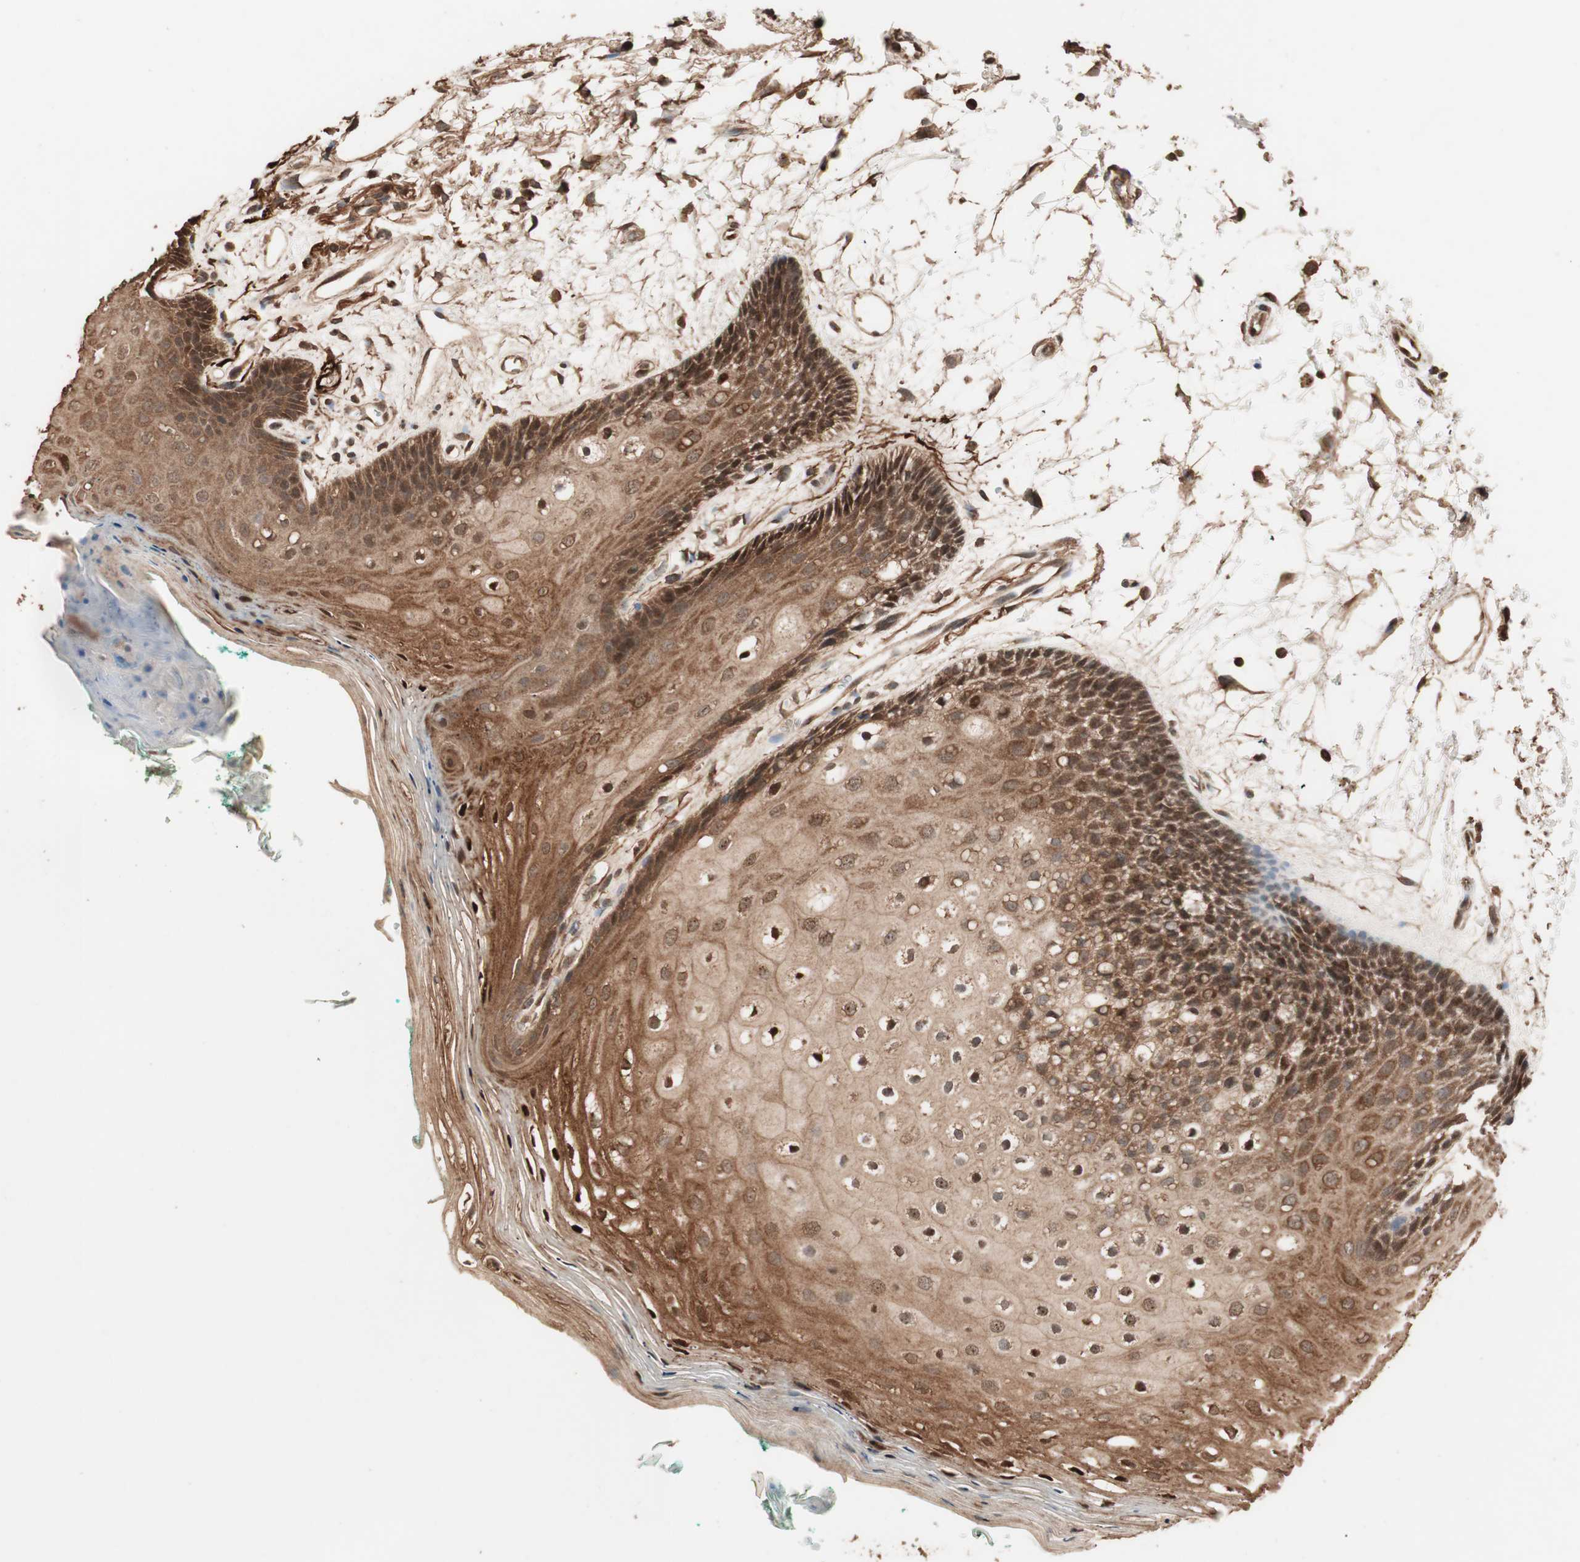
{"staining": {"intensity": "strong", "quantity": ">75%", "location": "cytoplasmic/membranous,nuclear"}, "tissue": "oral mucosa", "cell_type": "Squamous epithelial cells", "image_type": "normal", "snomed": [{"axis": "morphology", "description": "Normal tissue, NOS"}, {"axis": "topography", "description": "Skeletal muscle"}, {"axis": "topography", "description": "Oral tissue"}, {"axis": "topography", "description": "Peripheral nerve tissue"}], "caption": "Immunohistochemistry (IHC) micrograph of unremarkable oral mucosa: human oral mucosa stained using IHC exhibits high levels of strong protein expression localized specifically in the cytoplasmic/membranous,nuclear of squamous epithelial cells, appearing as a cytoplasmic/membranous,nuclear brown color.", "gene": "USP20", "patient": {"sex": "female", "age": 84}}